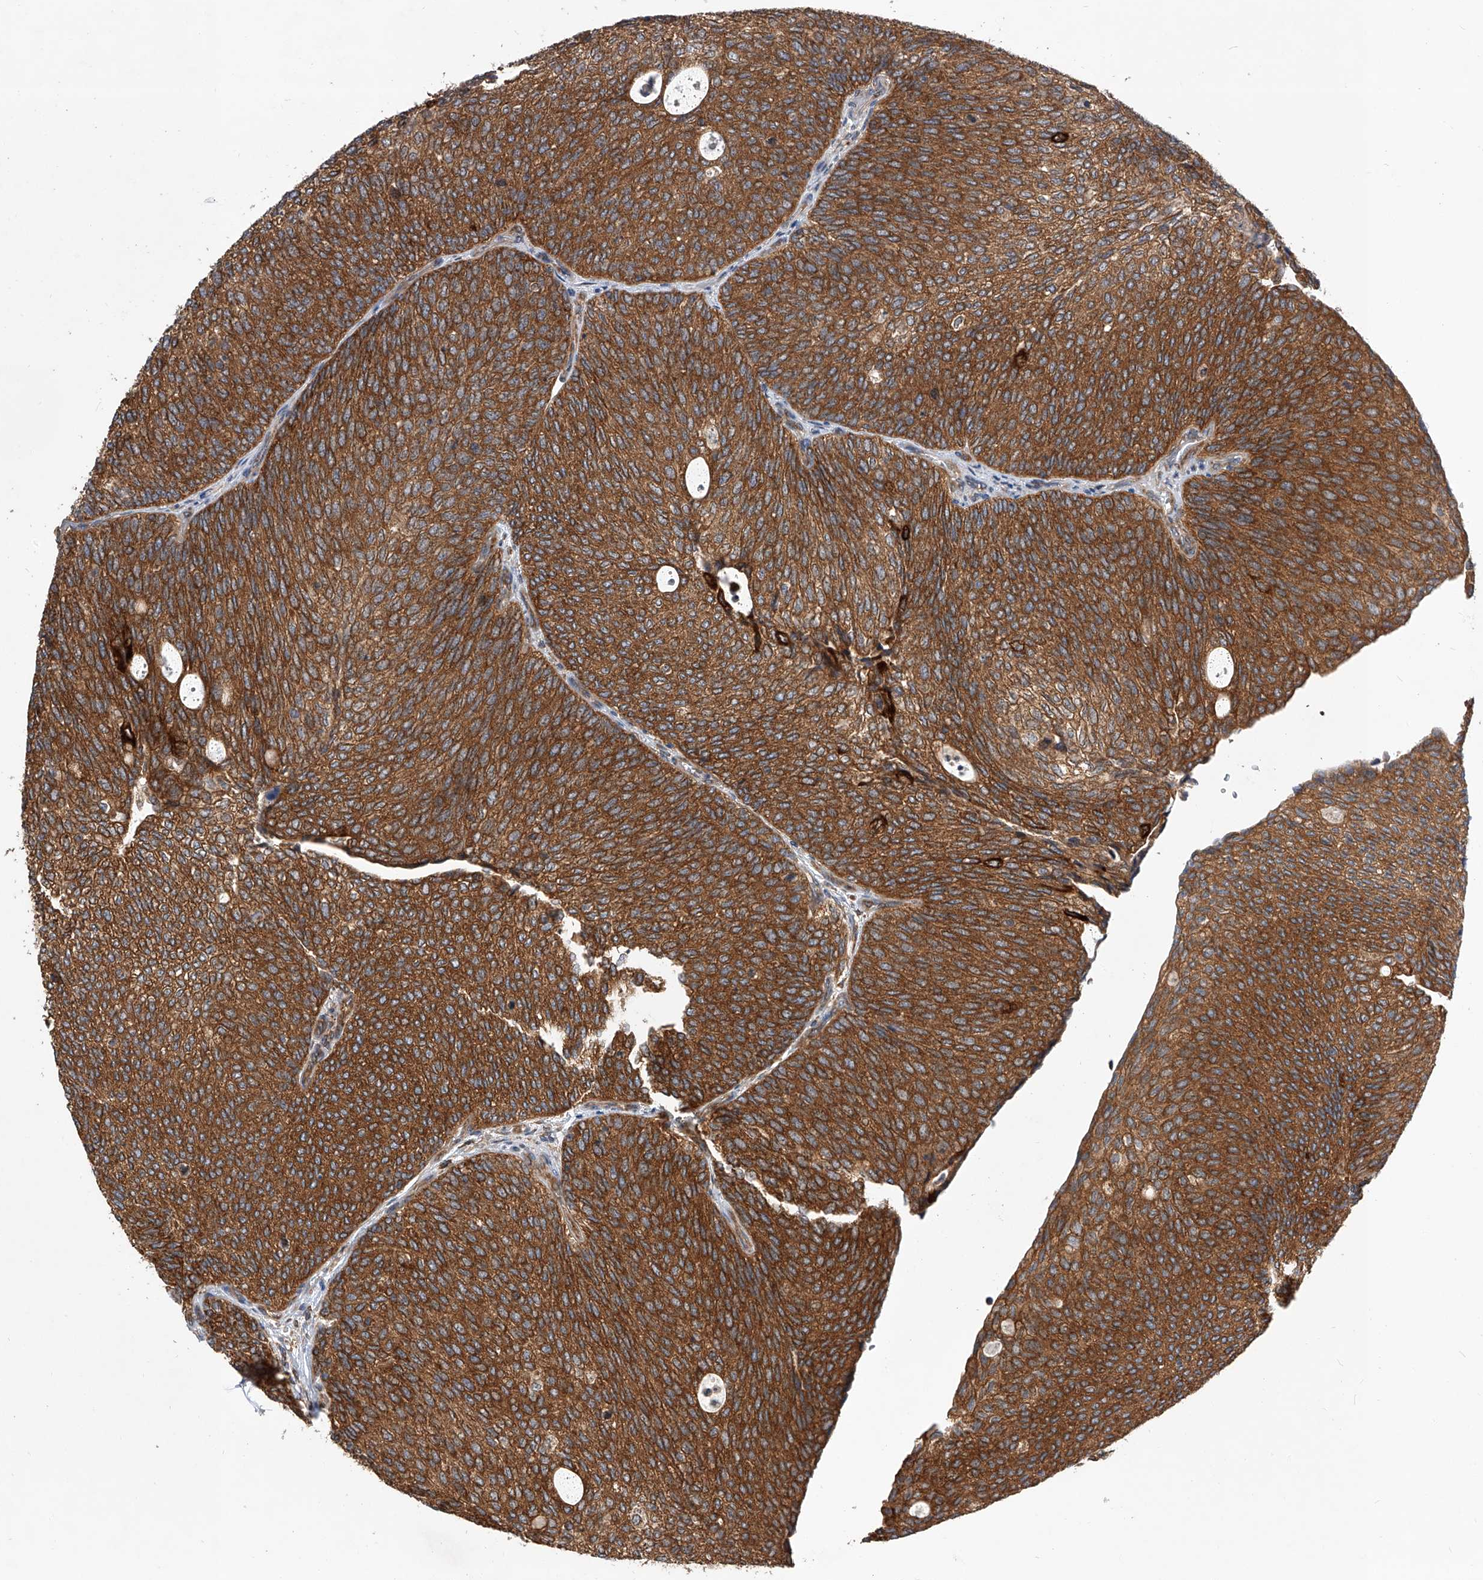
{"staining": {"intensity": "strong", "quantity": ">75%", "location": "cytoplasmic/membranous"}, "tissue": "urothelial cancer", "cell_type": "Tumor cells", "image_type": "cancer", "snomed": [{"axis": "morphology", "description": "Urothelial carcinoma, Low grade"}, {"axis": "topography", "description": "Urinary bladder"}], "caption": "Tumor cells reveal strong cytoplasmic/membranous positivity in approximately >75% of cells in low-grade urothelial carcinoma. (Brightfield microscopy of DAB IHC at high magnification).", "gene": "CFAP410", "patient": {"sex": "female", "age": 79}}